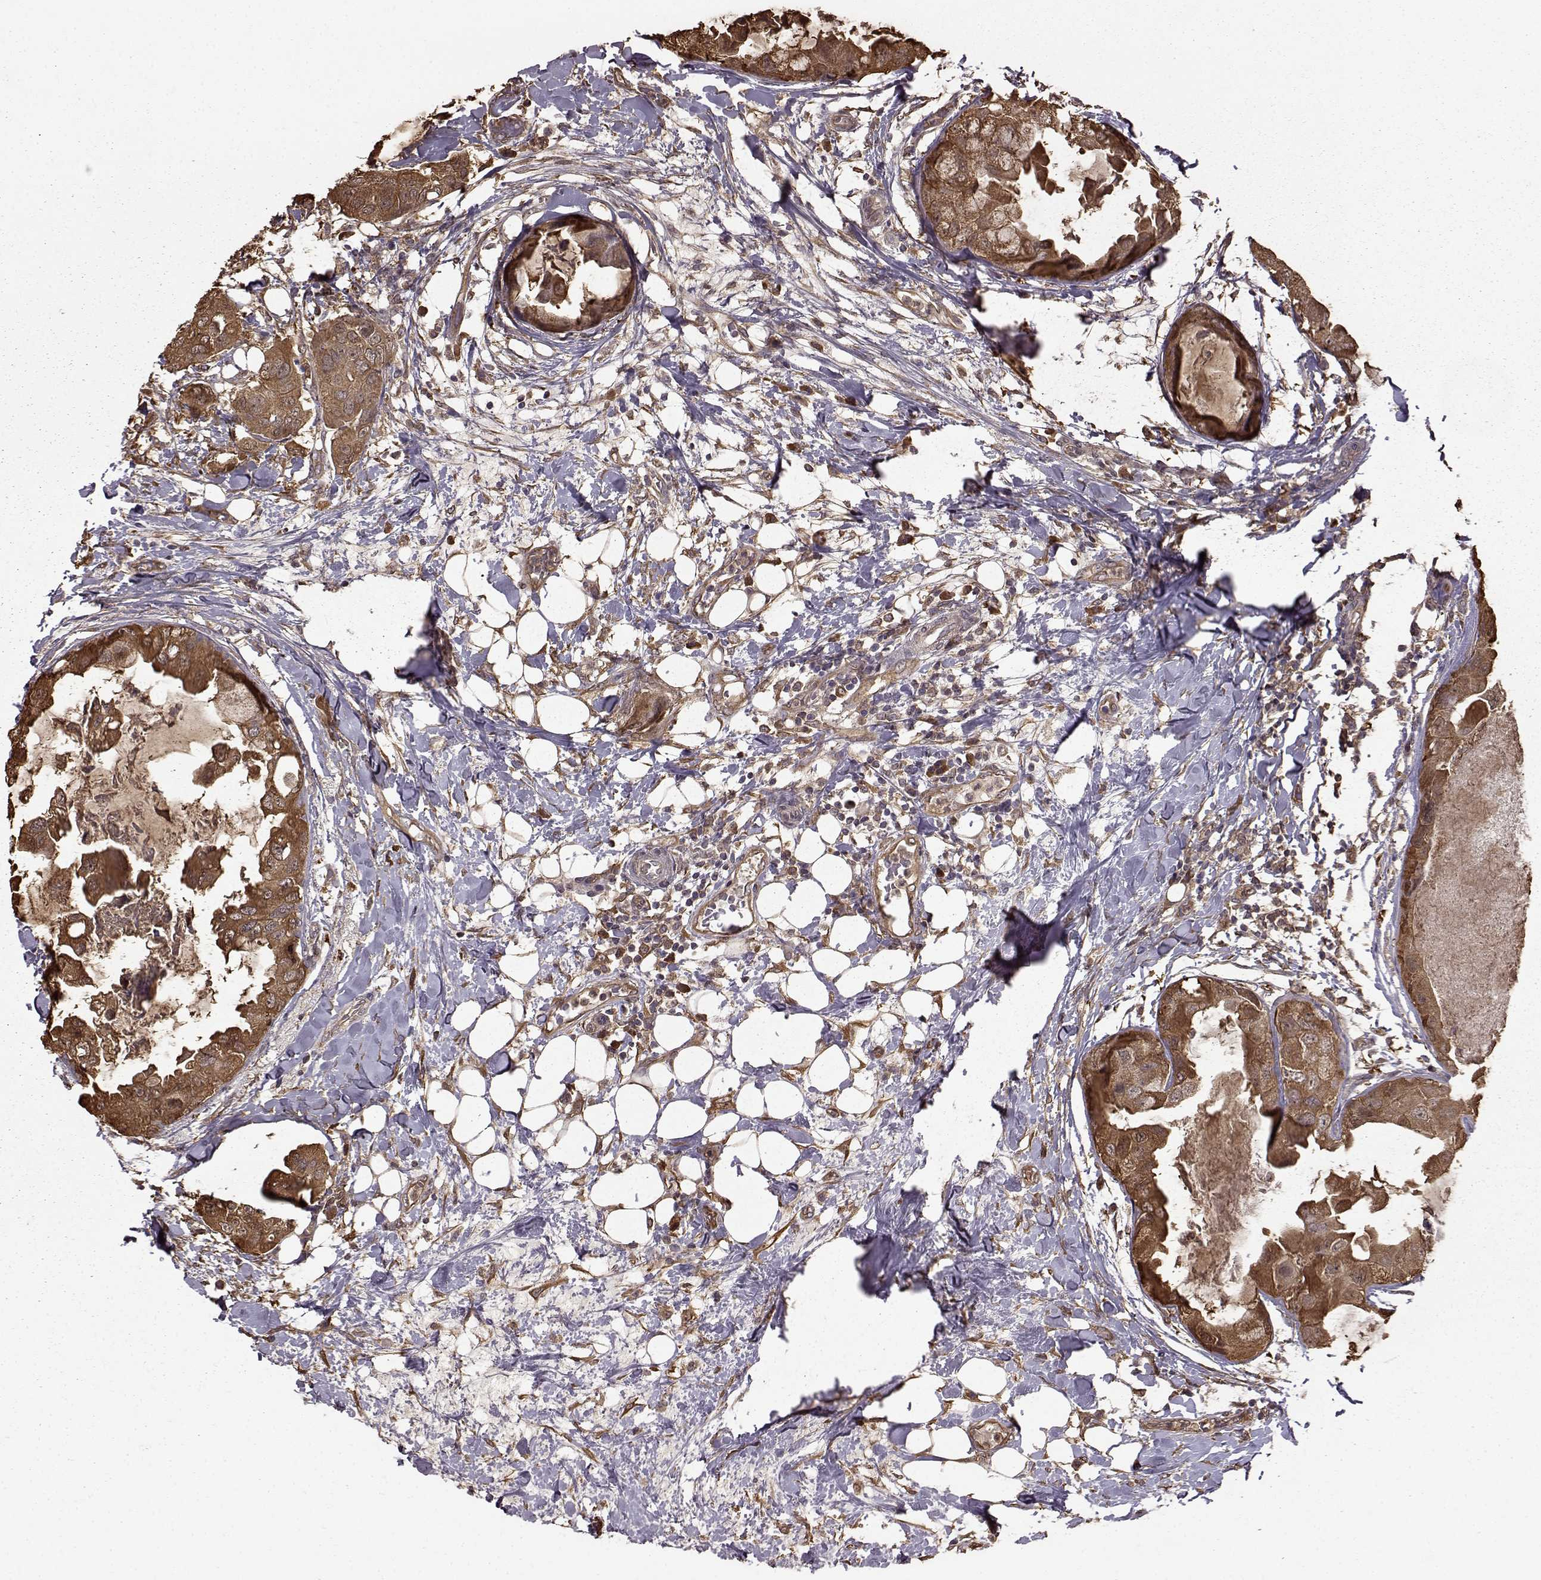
{"staining": {"intensity": "strong", "quantity": "25%-75%", "location": "cytoplasmic/membranous"}, "tissue": "breast cancer", "cell_type": "Tumor cells", "image_type": "cancer", "snomed": [{"axis": "morphology", "description": "Normal tissue, NOS"}, {"axis": "morphology", "description": "Duct carcinoma"}, {"axis": "topography", "description": "Breast"}], "caption": "High-magnification brightfield microscopy of intraductal carcinoma (breast) stained with DAB (brown) and counterstained with hematoxylin (blue). tumor cells exhibit strong cytoplasmic/membranous positivity is seen in about25%-75% of cells. (DAB (3,3'-diaminobenzidine) IHC with brightfield microscopy, high magnification).", "gene": "NME1-NME2", "patient": {"sex": "female", "age": 40}}